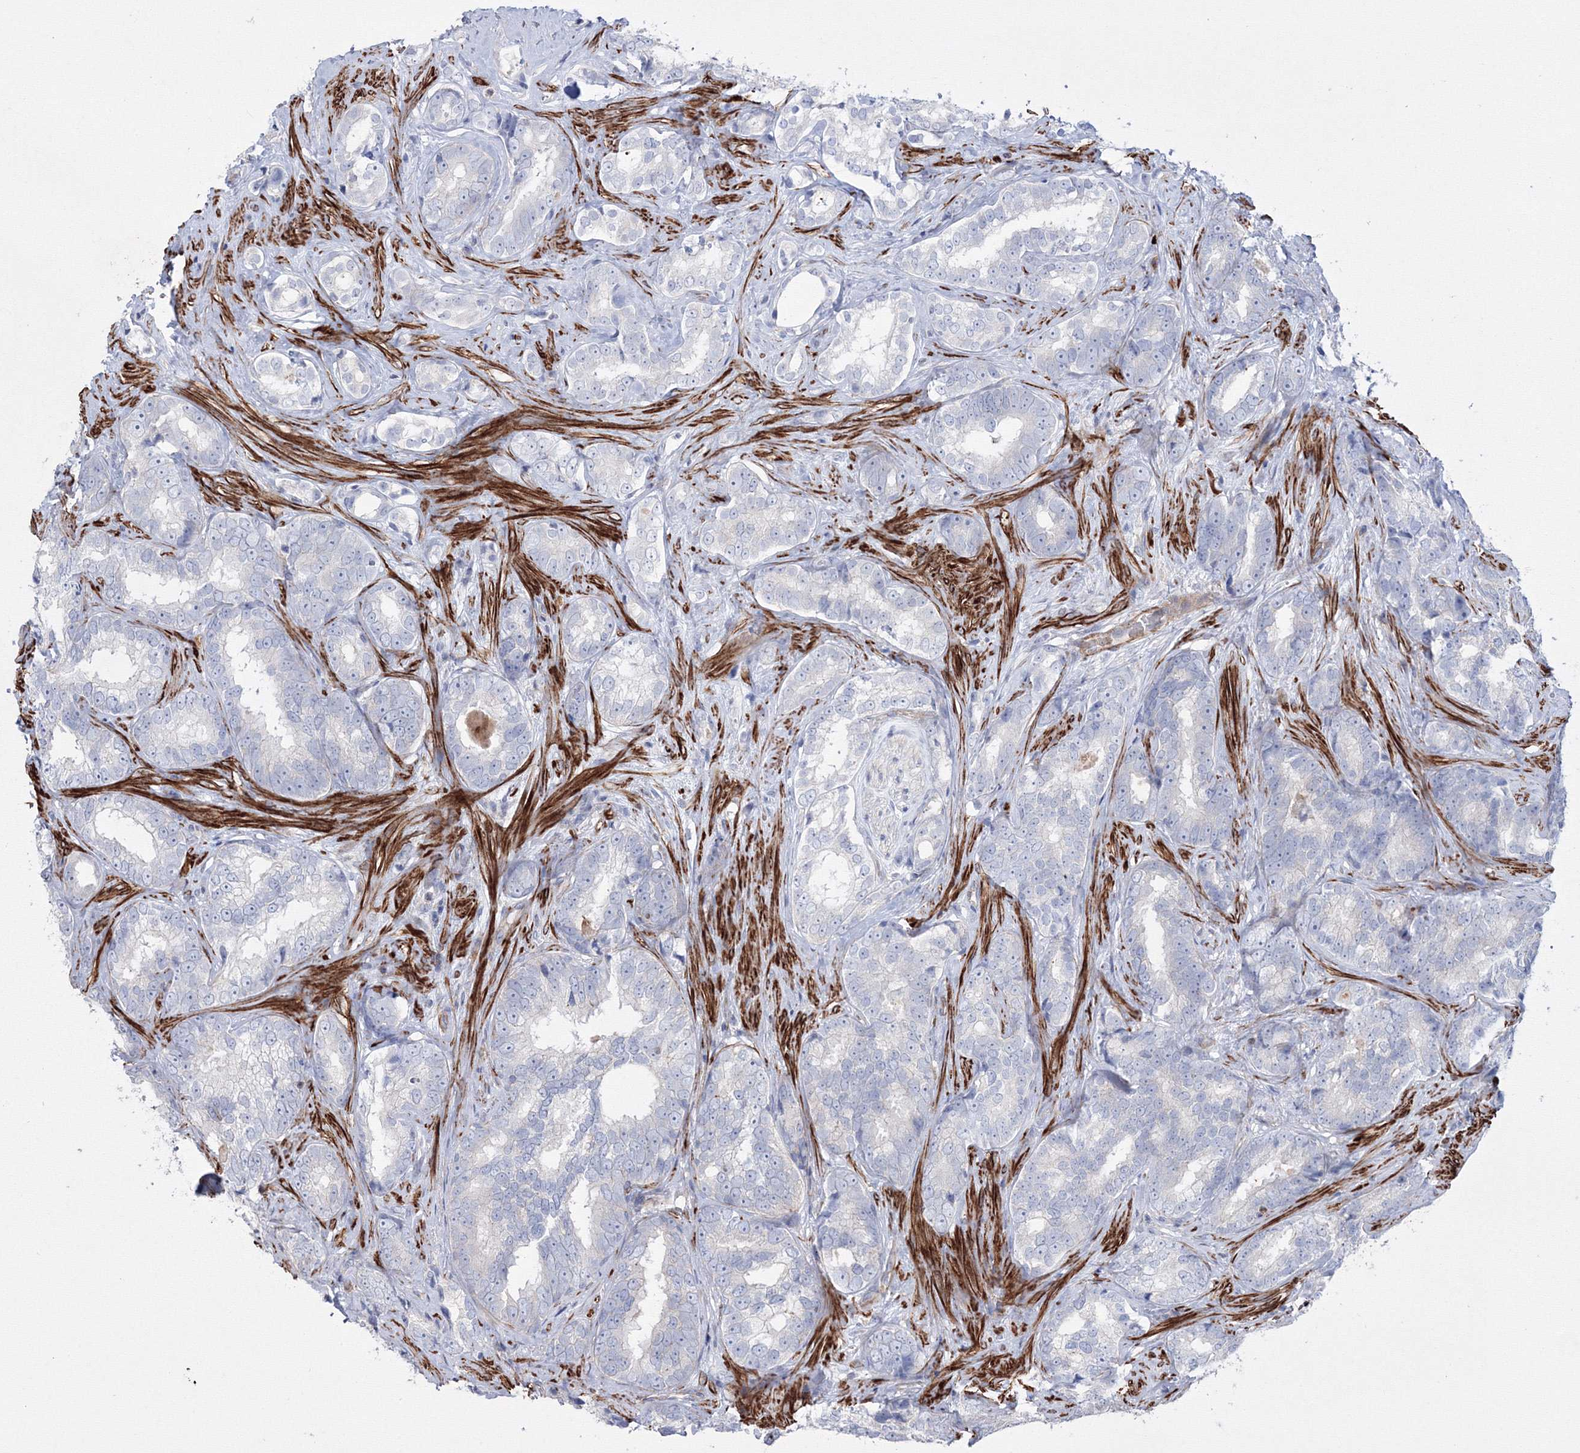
{"staining": {"intensity": "negative", "quantity": "none", "location": "none"}, "tissue": "prostate cancer", "cell_type": "Tumor cells", "image_type": "cancer", "snomed": [{"axis": "morphology", "description": "Adenocarcinoma, High grade"}, {"axis": "topography", "description": "Prostate"}], "caption": "This is an immunohistochemistry image of human adenocarcinoma (high-grade) (prostate). There is no expression in tumor cells.", "gene": "GPR82", "patient": {"sex": "male", "age": 66}}